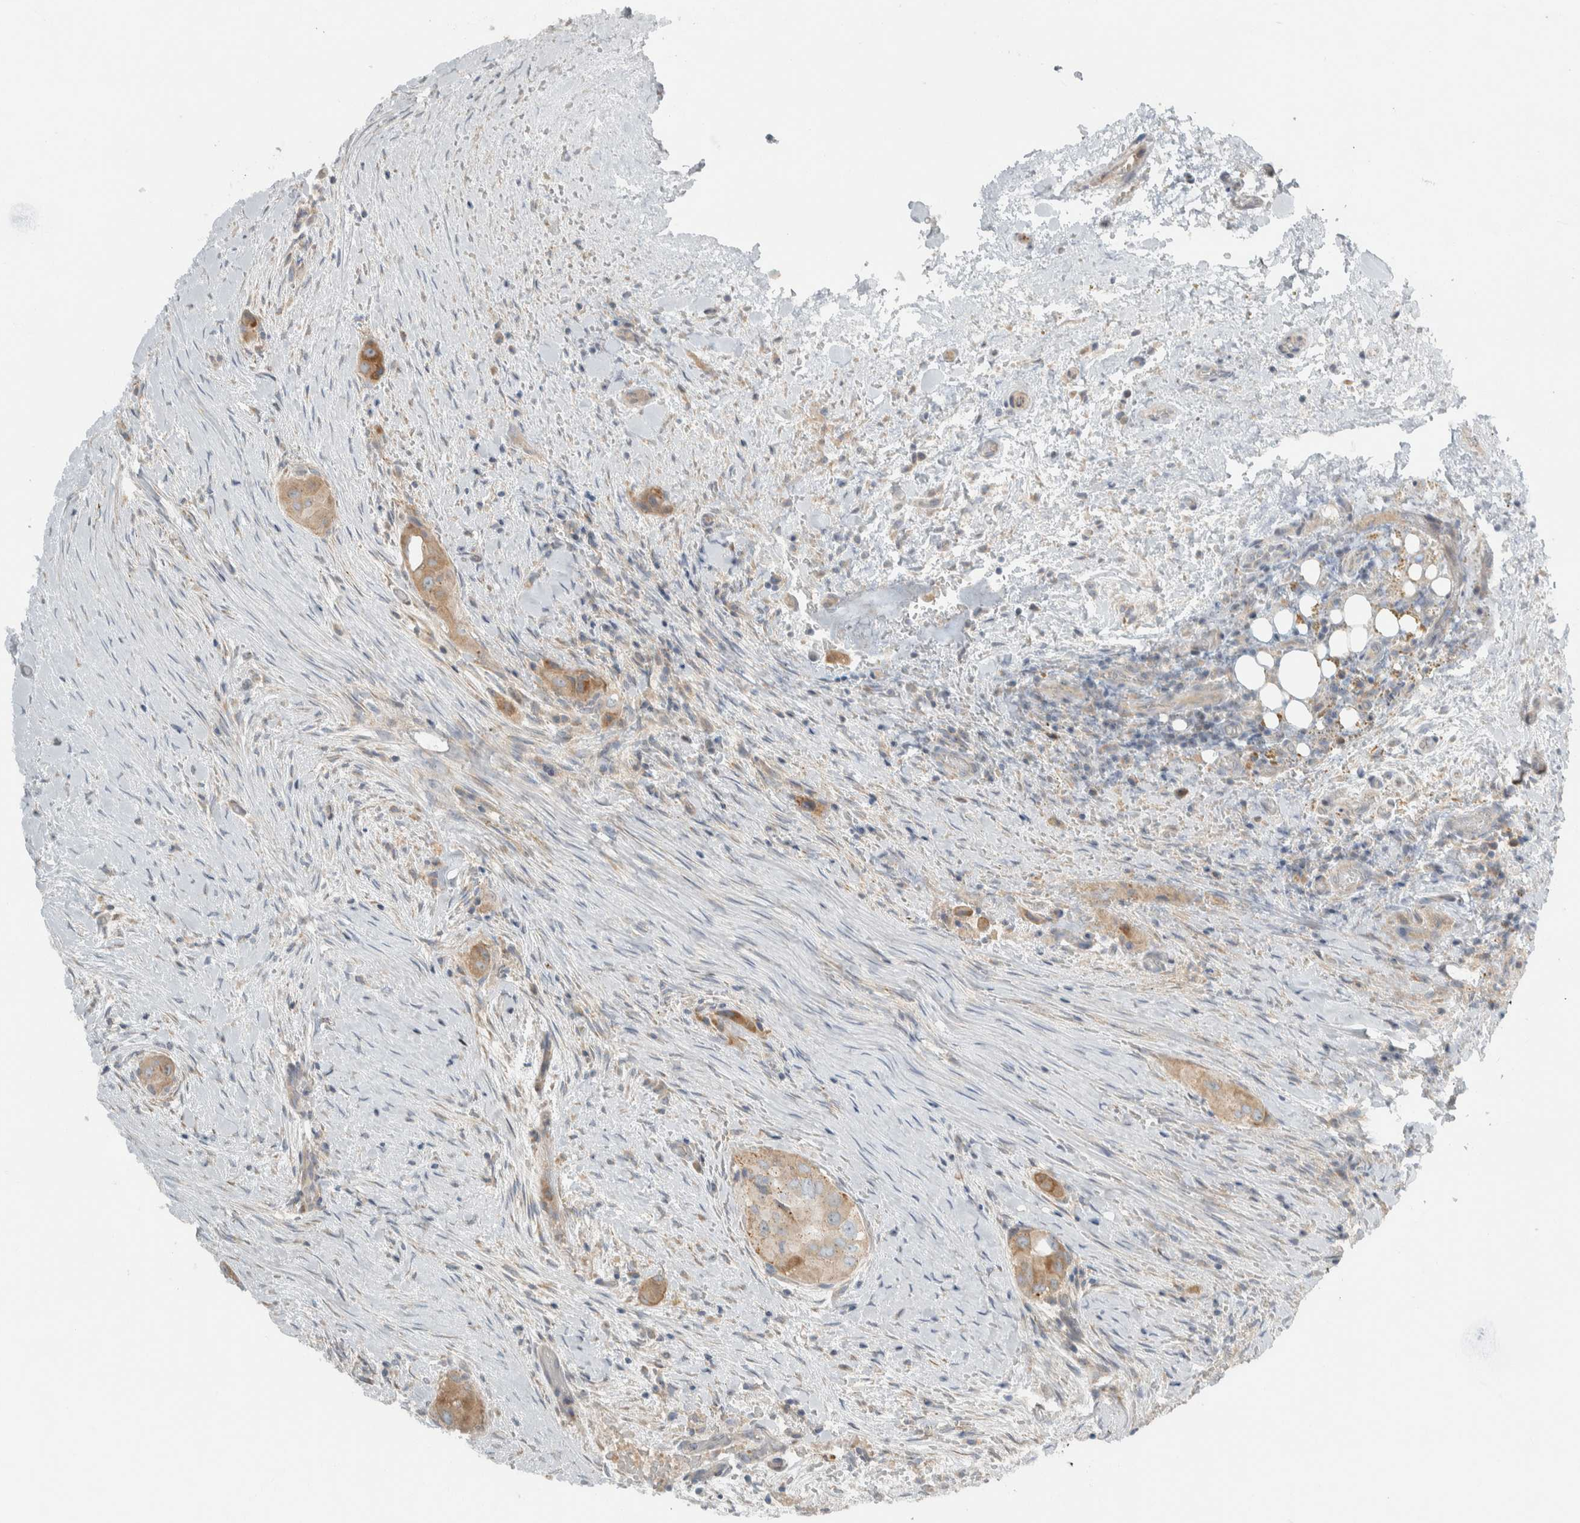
{"staining": {"intensity": "weak", "quantity": ">75%", "location": "cytoplasmic/membranous"}, "tissue": "thyroid cancer", "cell_type": "Tumor cells", "image_type": "cancer", "snomed": [{"axis": "morphology", "description": "Papillary adenocarcinoma, NOS"}, {"axis": "topography", "description": "Thyroid gland"}], "caption": "Immunohistochemistry (IHC) (DAB) staining of papillary adenocarcinoma (thyroid) demonstrates weak cytoplasmic/membranous protein staining in about >75% of tumor cells.", "gene": "HGS", "patient": {"sex": "female", "age": 59}}